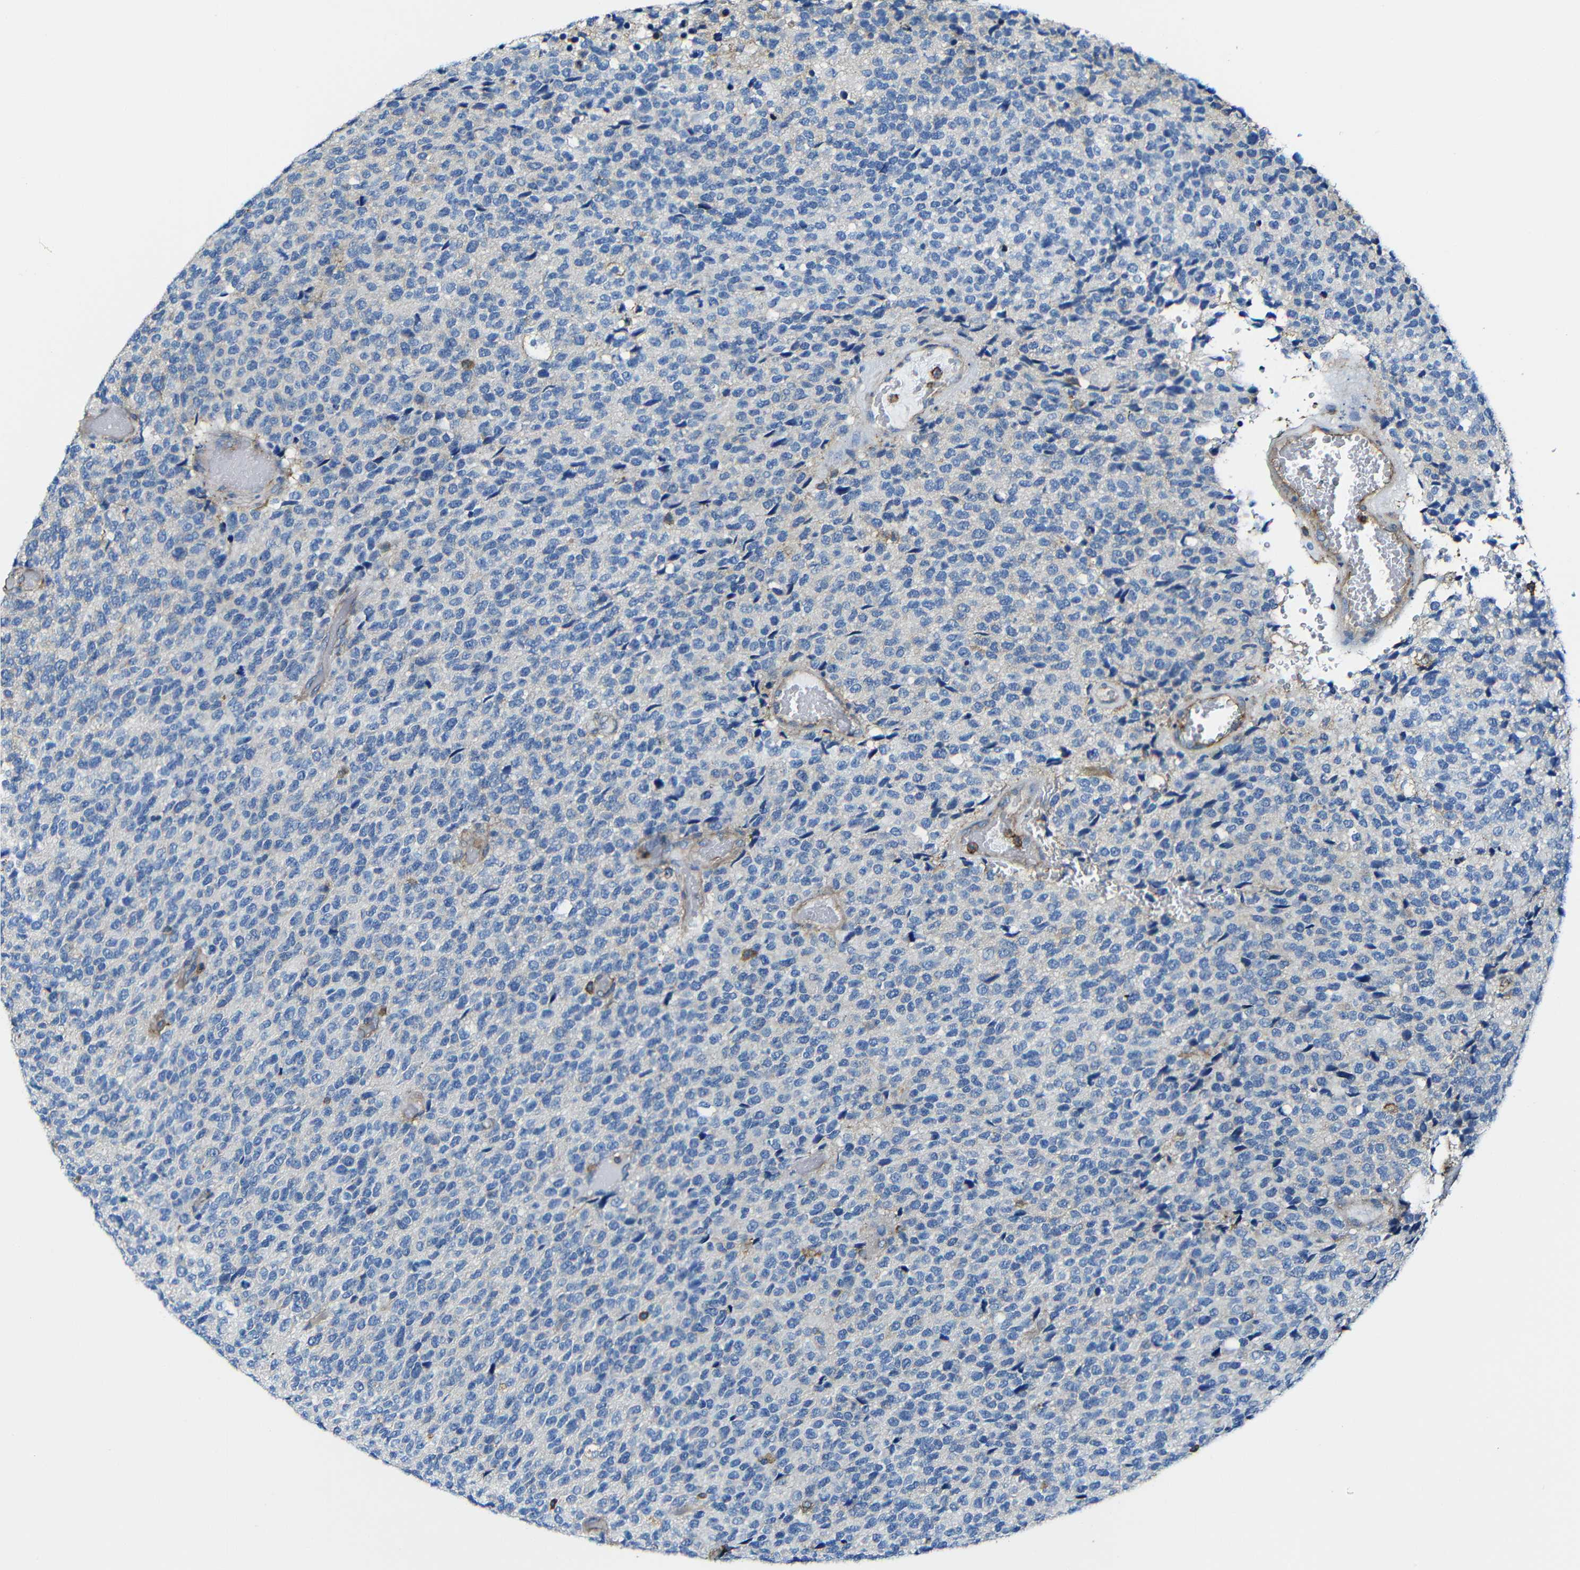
{"staining": {"intensity": "negative", "quantity": "none", "location": "none"}, "tissue": "glioma", "cell_type": "Tumor cells", "image_type": "cancer", "snomed": [{"axis": "morphology", "description": "Glioma, malignant, High grade"}, {"axis": "topography", "description": "pancreas cauda"}], "caption": "A histopathology image of glioma stained for a protein exhibits no brown staining in tumor cells.", "gene": "MSN", "patient": {"sex": "male", "age": 60}}